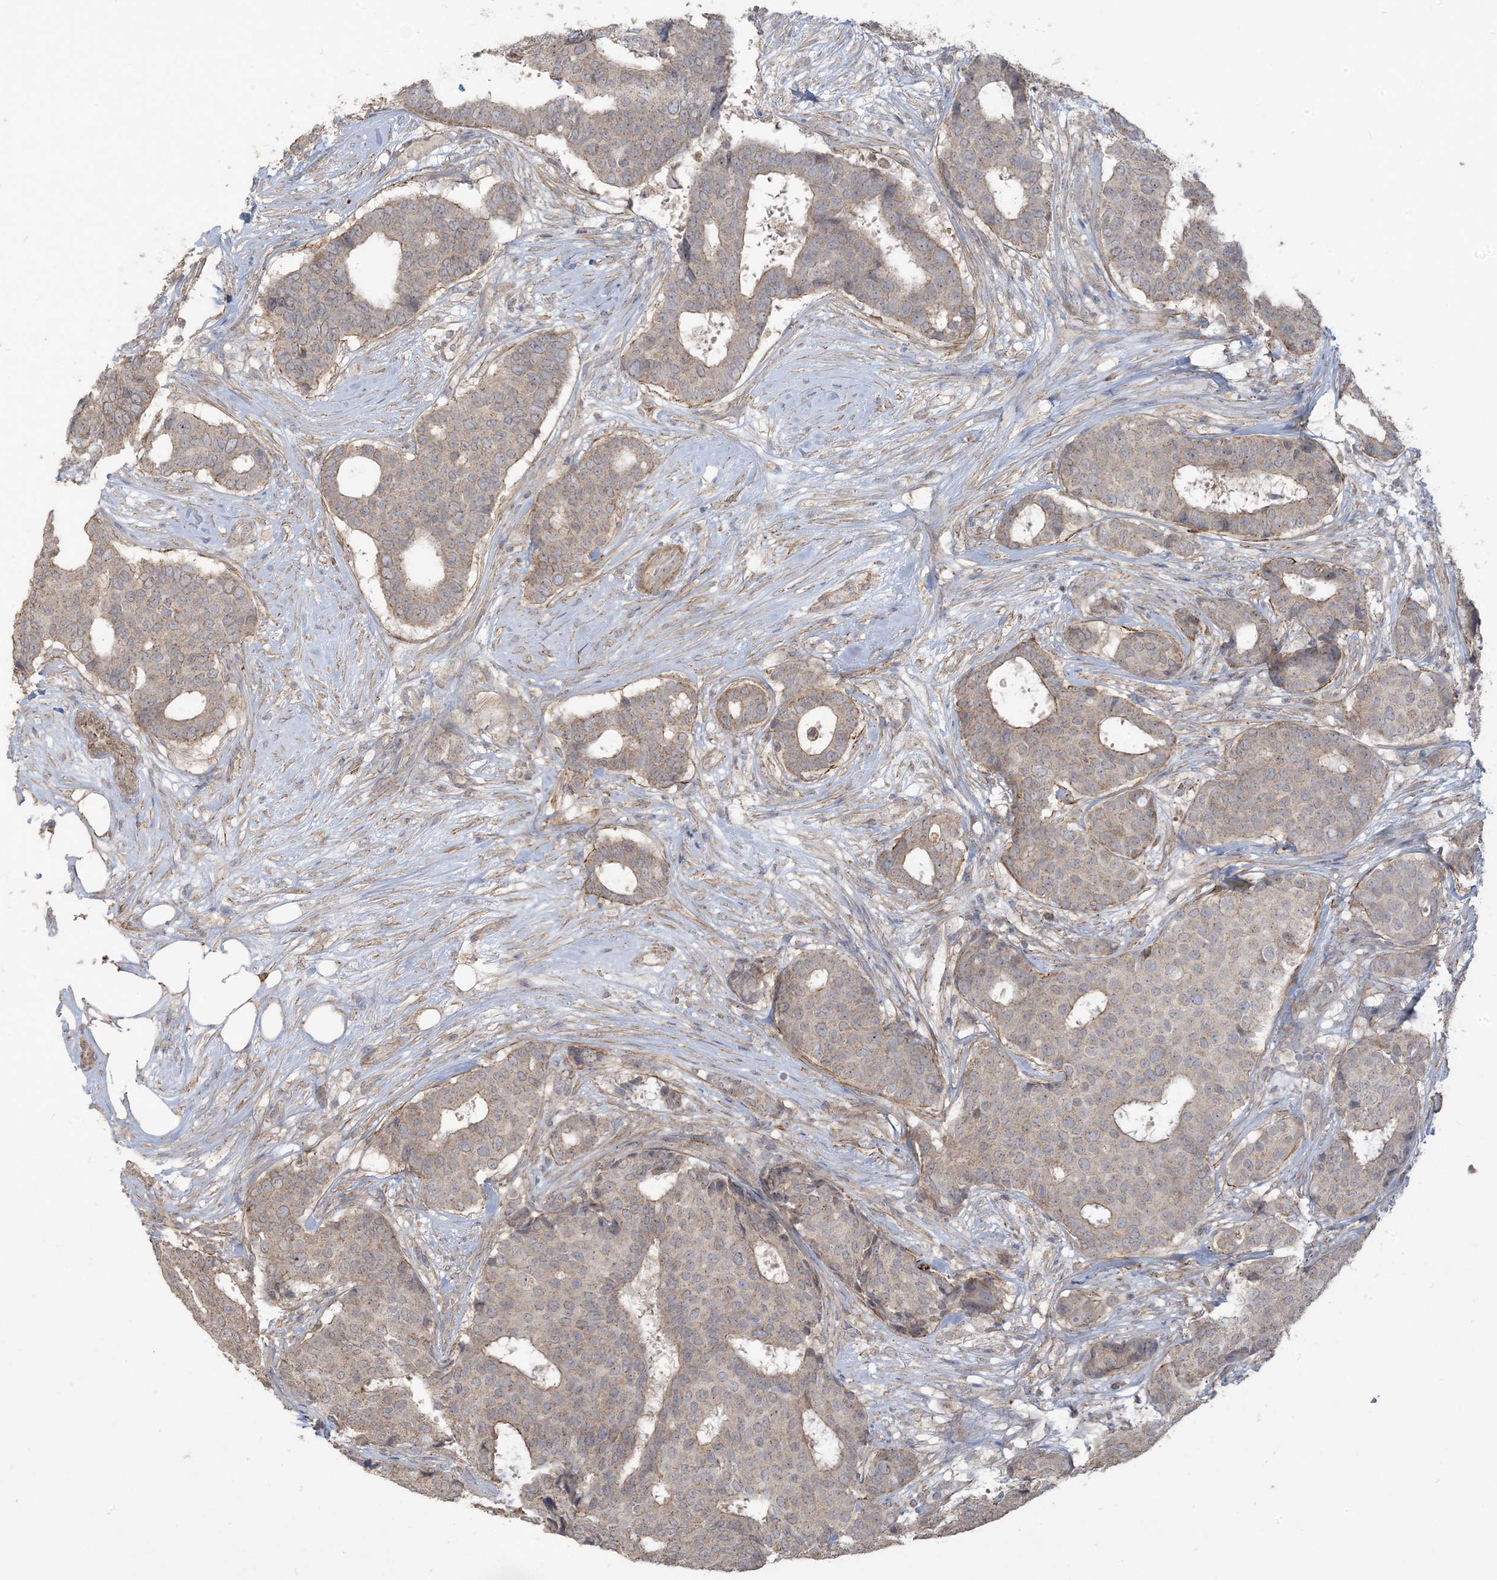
{"staining": {"intensity": "weak", "quantity": "<25%", "location": "cytoplasmic/membranous"}, "tissue": "breast cancer", "cell_type": "Tumor cells", "image_type": "cancer", "snomed": [{"axis": "morphology", "description": "Duct carcinoma"}, {"axis": "topography", "description": "Breast"}], "caption": "Immunohistochemical staining of human intraductal carcinoma (breast) demonstrates no significant staining in tumor cells. Nuclei are stained in blue.", "gene": "KLHL18", "patient": {"sex": "female", "age": 75}}